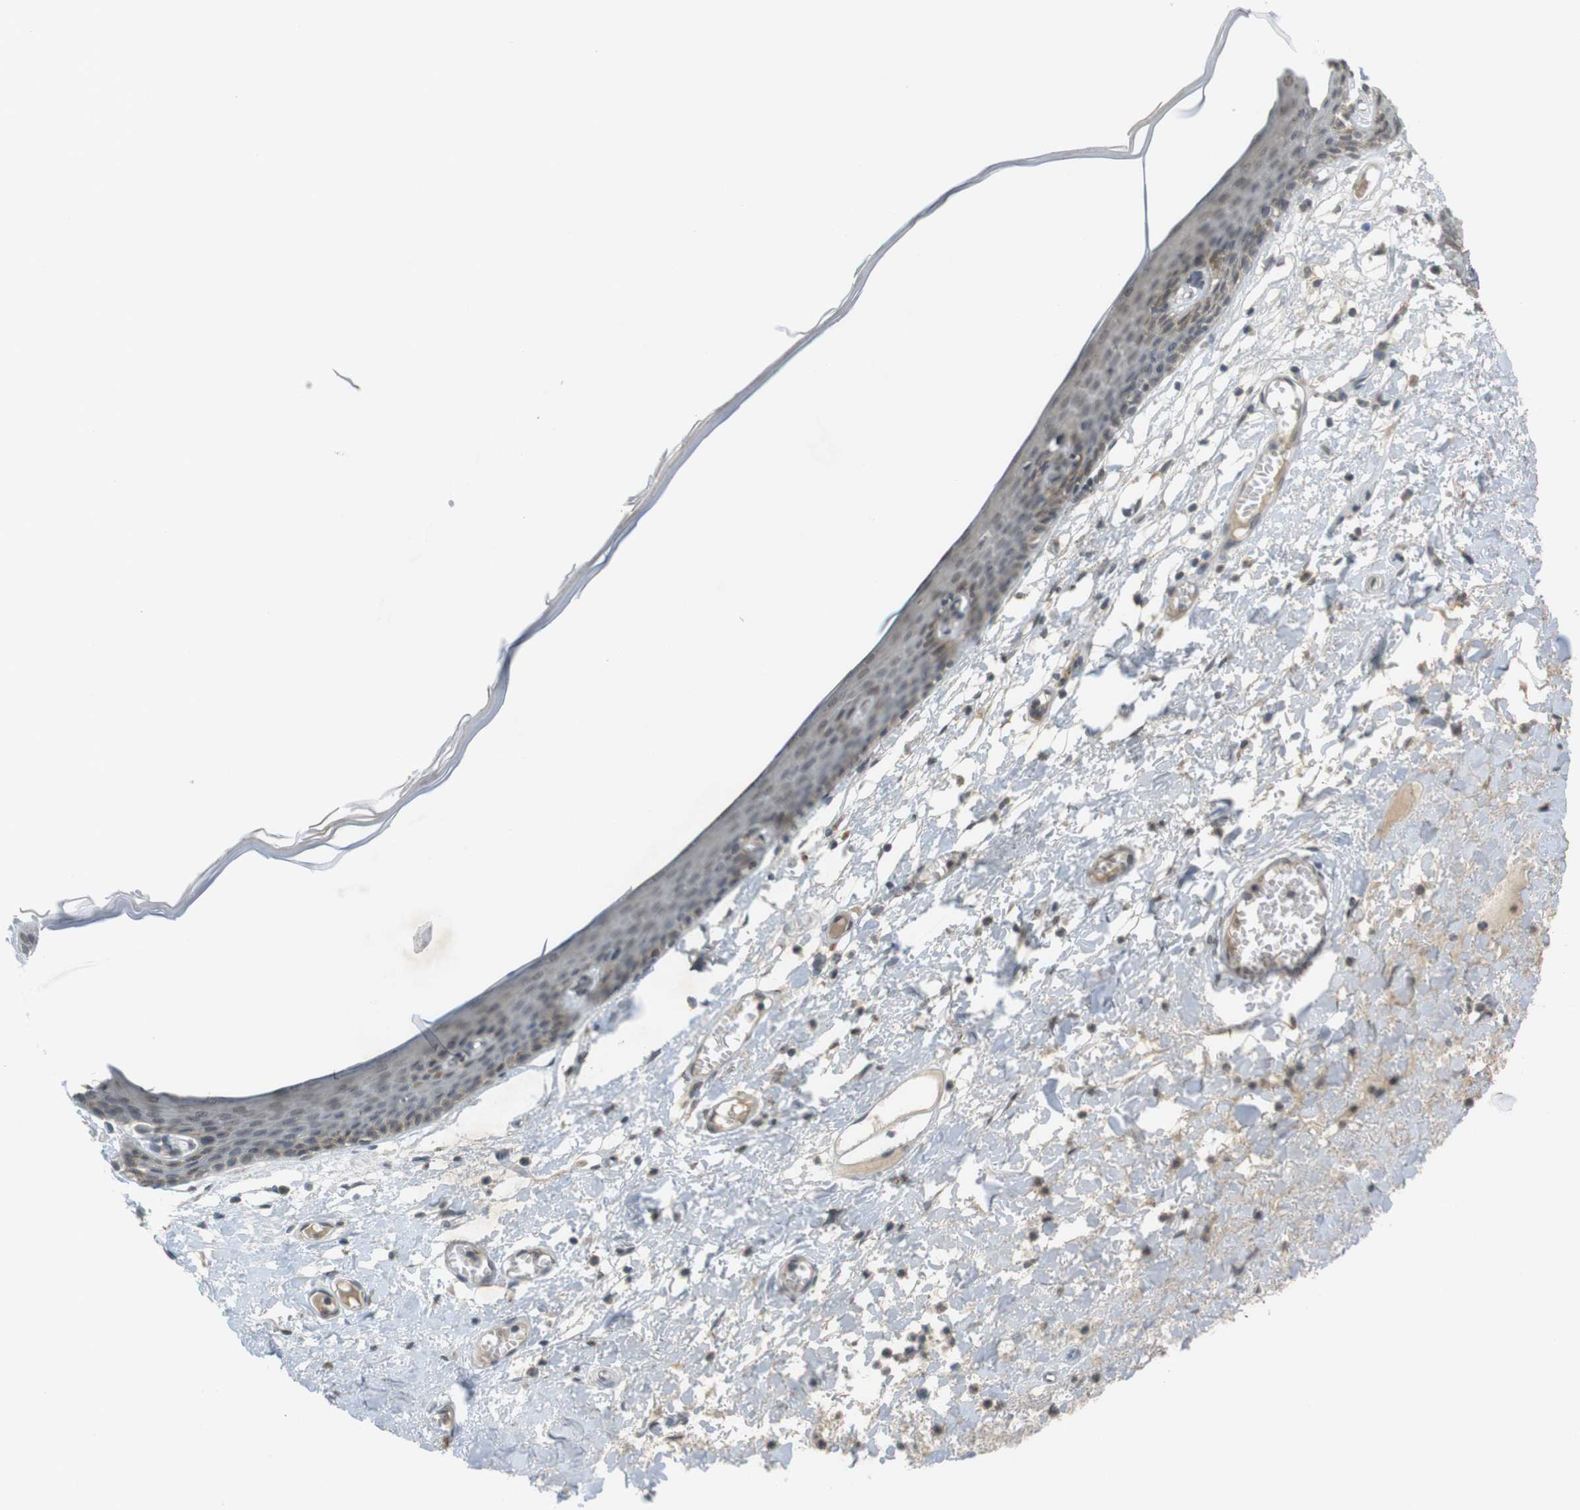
{"staining": {"intensity": "weak", "quantity": "<25%", "location": "cytoplasmic/membranous"}, "tissue": "skin", "cell_type": "Epidermal cells", "image_type": "normal", "snomed": [{"axis": "morphology", "description": "Normal tissue, NOS"}, {"axis": "topography", "description": "Vulva"}], "caption": "A photomicrograph of human skin is negative for staining in epidermal cells. (Stains: DAB immunohistochemistry with hematoxylin counter stain, Microscopy: brightfield microscopy at high magnification).", "gene": "FZD10", "patient": {"sex": "female", "age": 54}}